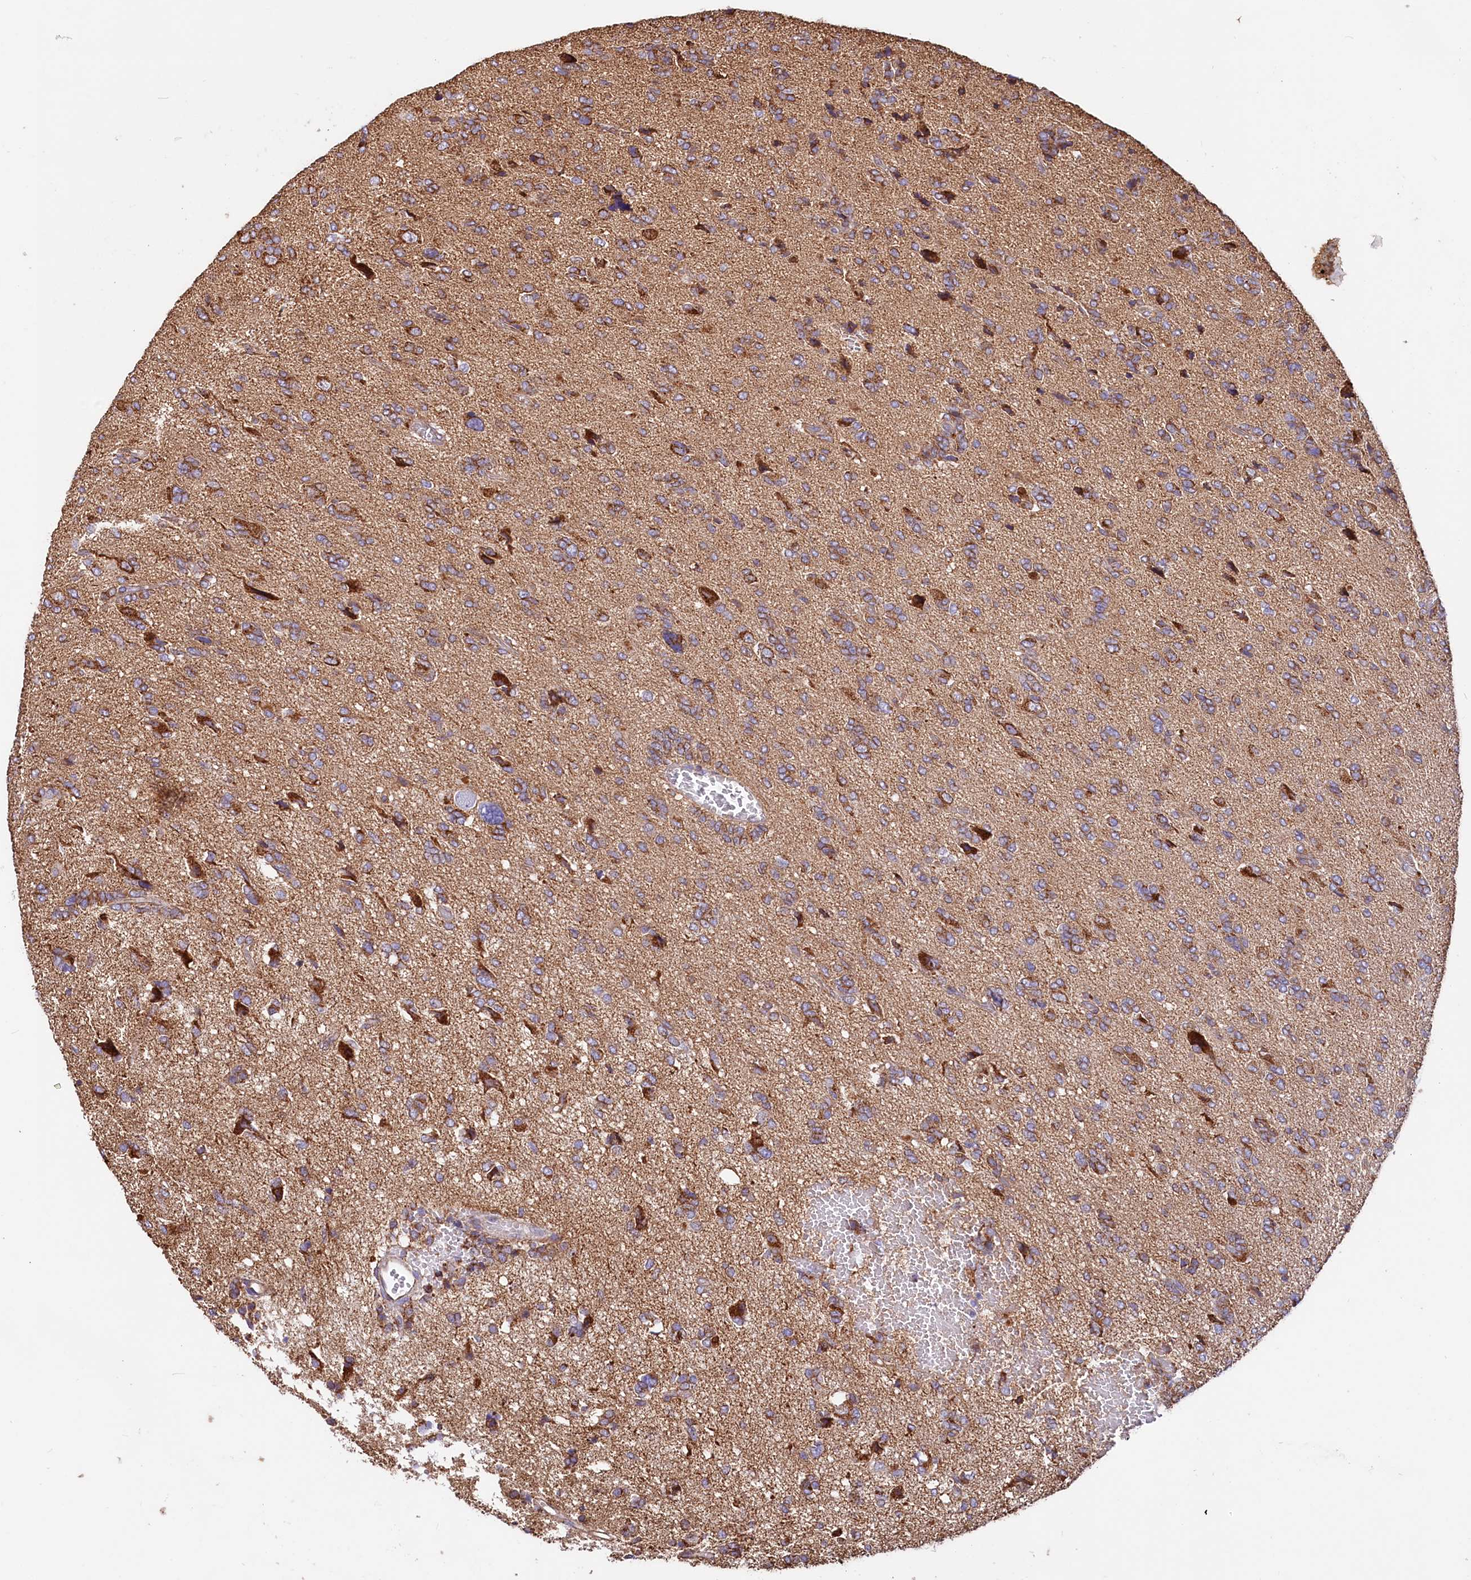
{"staining": {"intensity": "moderate", "quantity": "<25%", "location": "cytoplasmic/membranous"}, "tissue": "glioma", "cell_type": "Tumor cells", "image_type": "cancer", "snomed": [{"axis": "morphology", "description": "Glioma, malignant, High grade"}, {"axis": "topography", "description": "Brain"}], "caption": "Tumor cells display low levels of moderate cytoplasmic/membranous staining in about <25% of cells in high-grade glioma (malignant).", "gene": "NUDT15", "patient": {"sex": "female", "age": 59}}